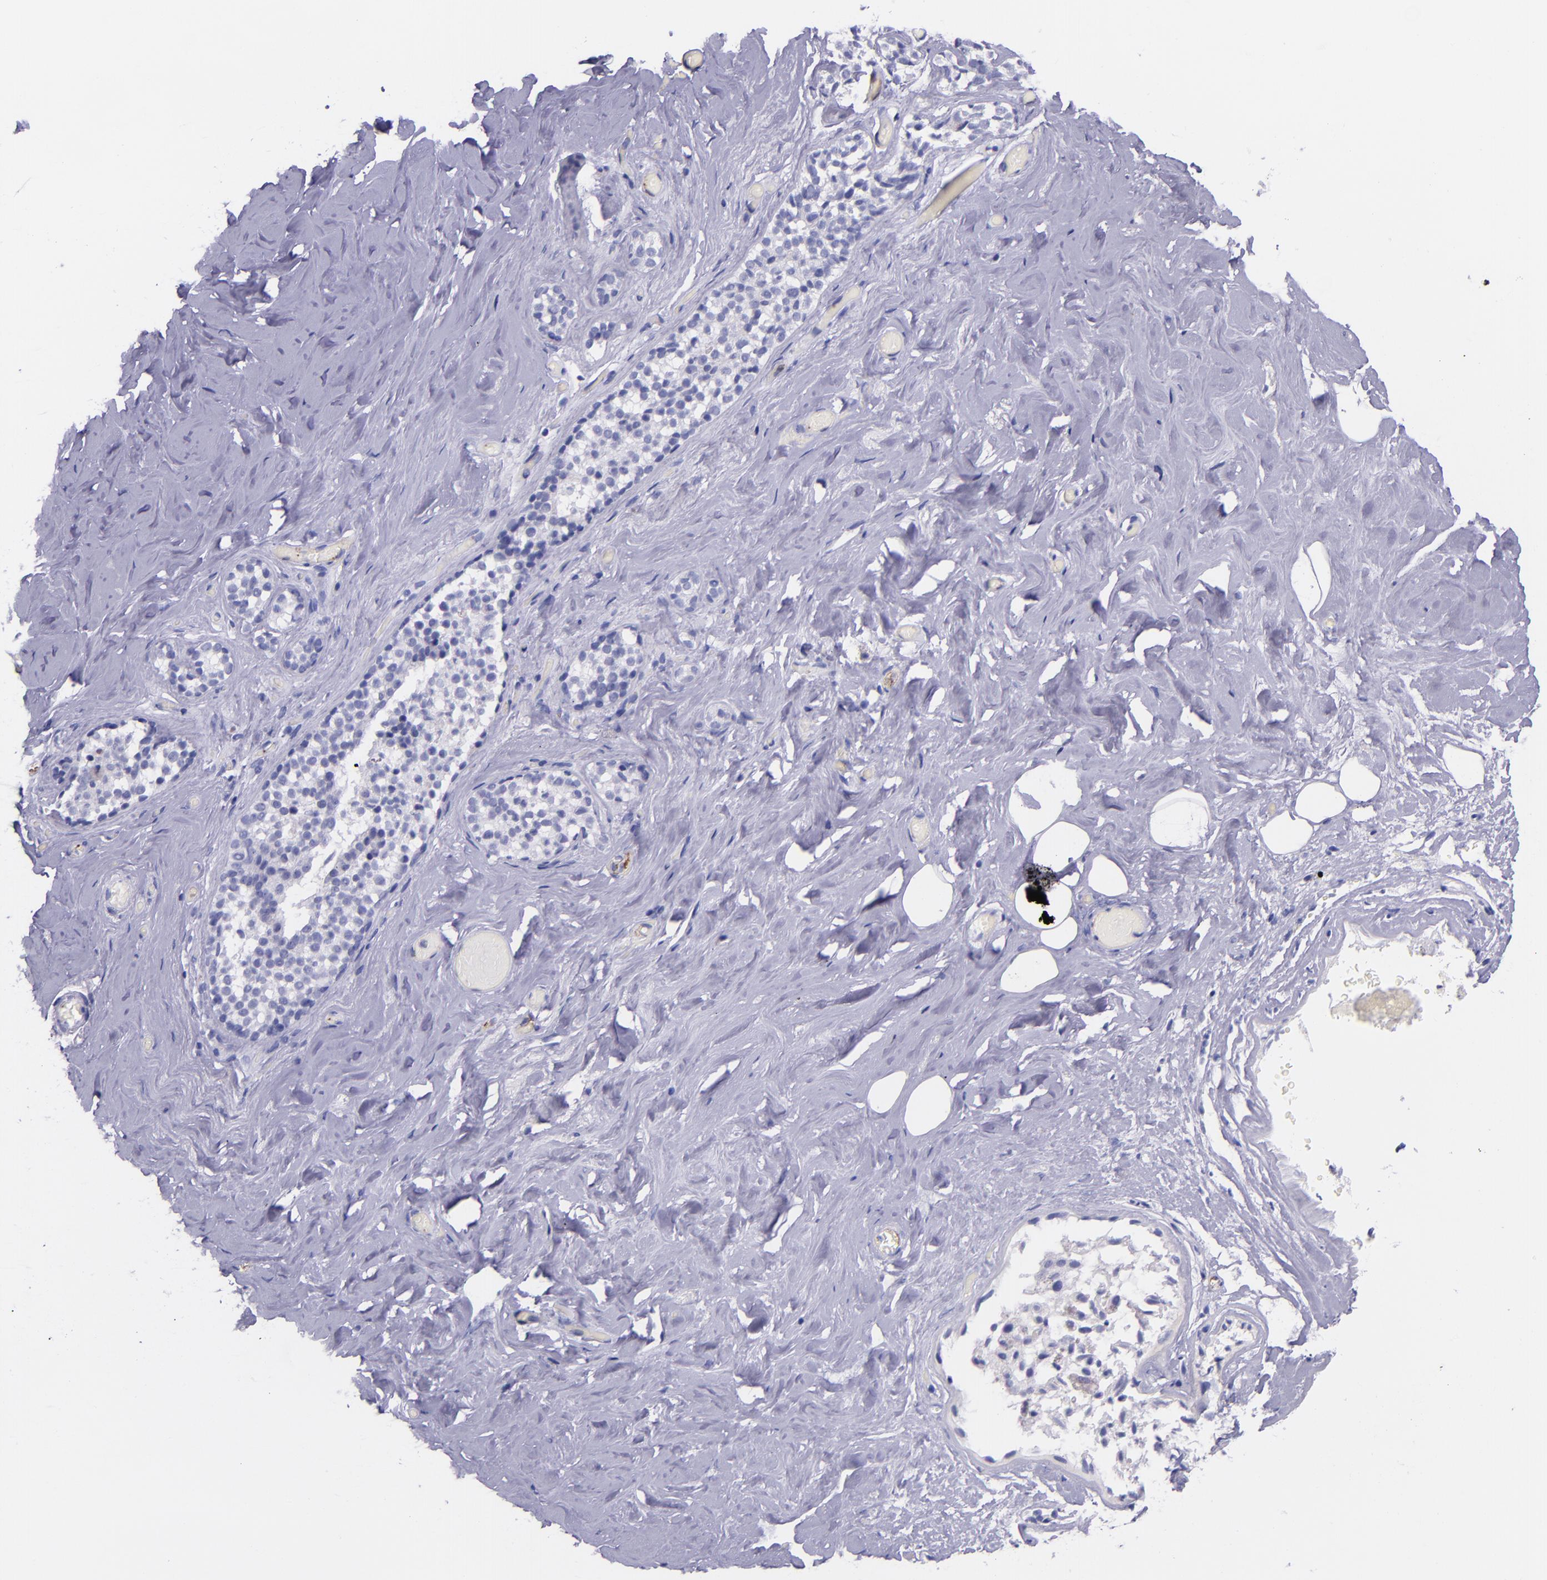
{"staining": {"intensity": "negative", "quantity": "none", "location": "none"}, "tissue": "breast", "cell_type": "Adipocytes", "image_type": "normal", "snomed": [{"axis": "morphology", "description": "Normal tissue, NOS"}, {"axis": "topography", "description": "Breast"}], "caption": "The photomicrograph displays no significant positivity in adipocytes of breast.", "gene": "SELE", "patient": {"sex": "female", "age": 75}}